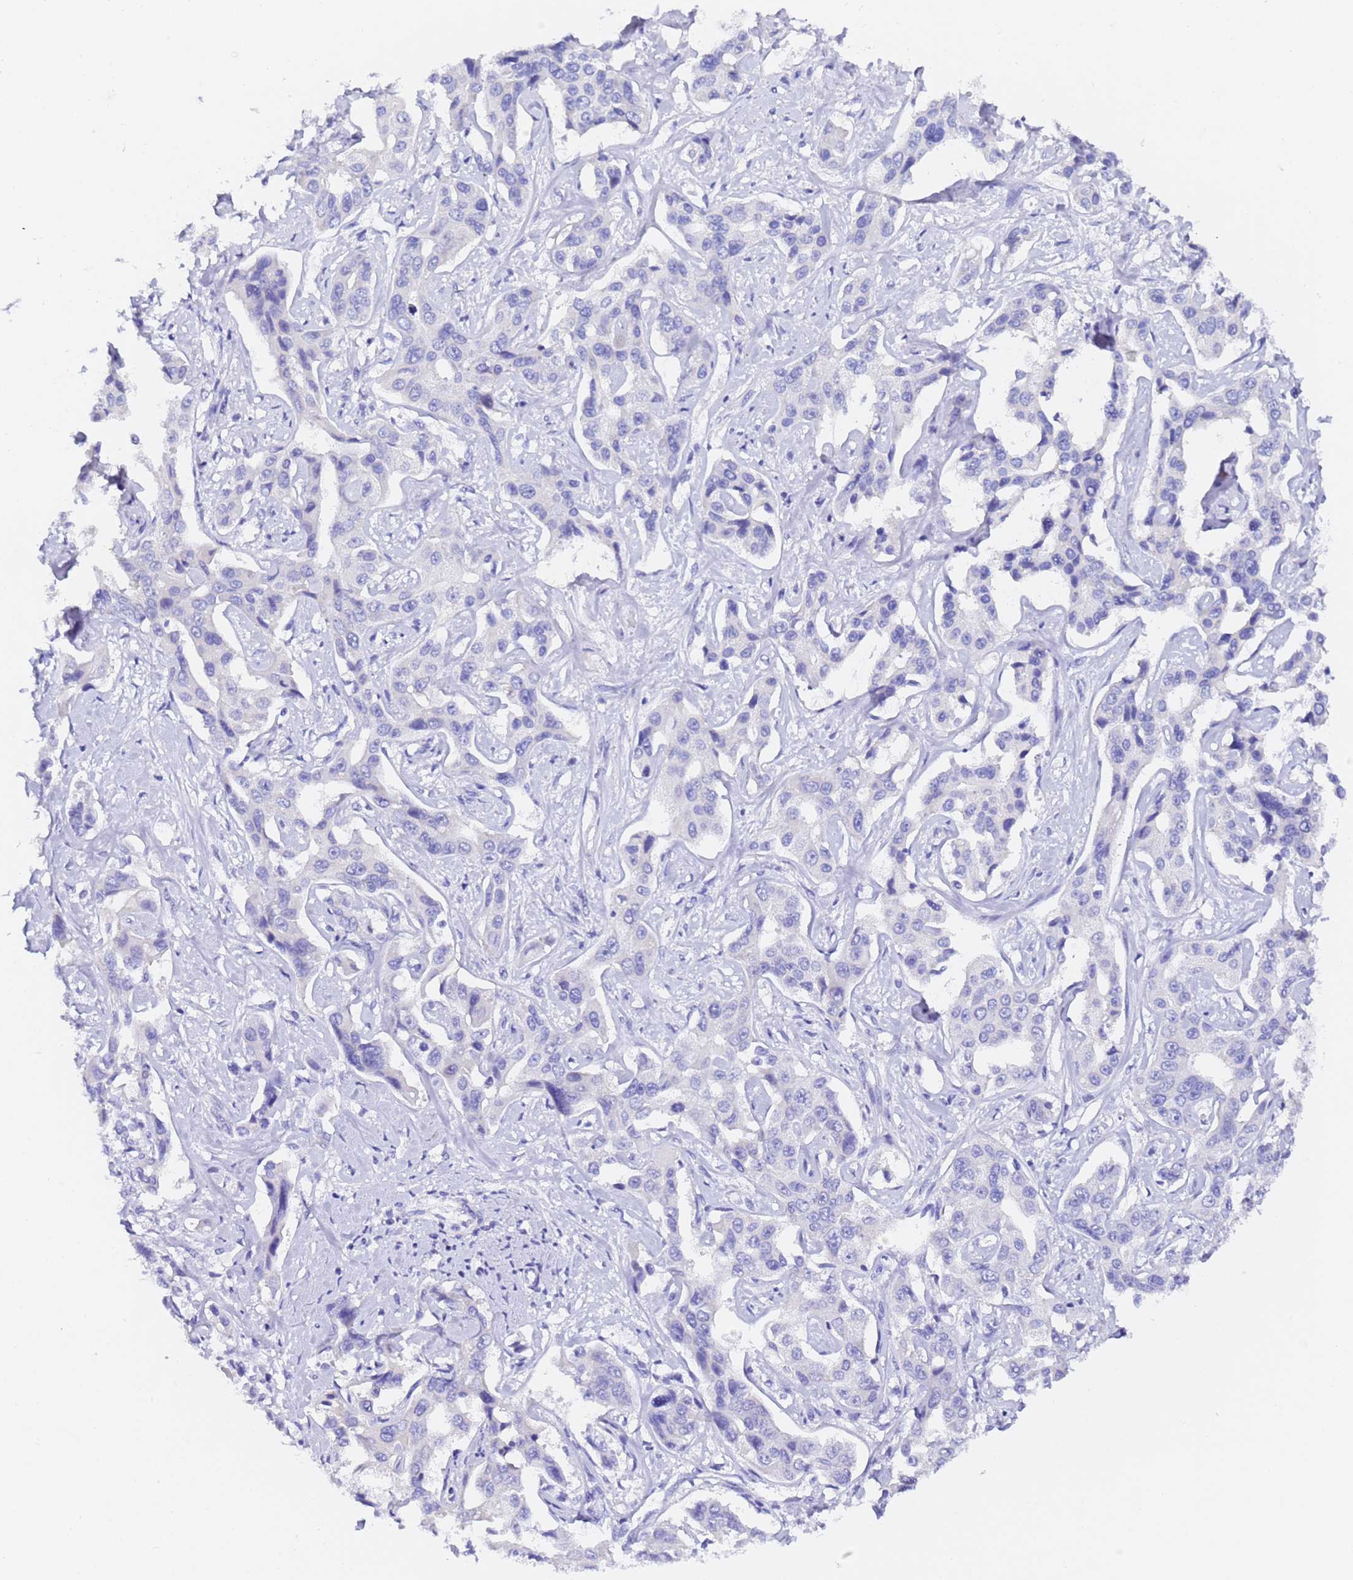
{"staining": {"intensity": "negative", "quantity": "none", "location": "none"}, "tissue": "liver cancer", "cell_type": "Tumor cells", "image_type": "cancer", "snomed": [{"axis": "morphology", "description": "Cholangiocarcinoma"}, {"axis": "topography", "description": "Liver"}], "caption": "DAB immunohistochemical staining of liver cancer exhibits no significant expression in tumor cells.", "gene": "GABRA1", "patient": {"sex": "male", "age": 59}}